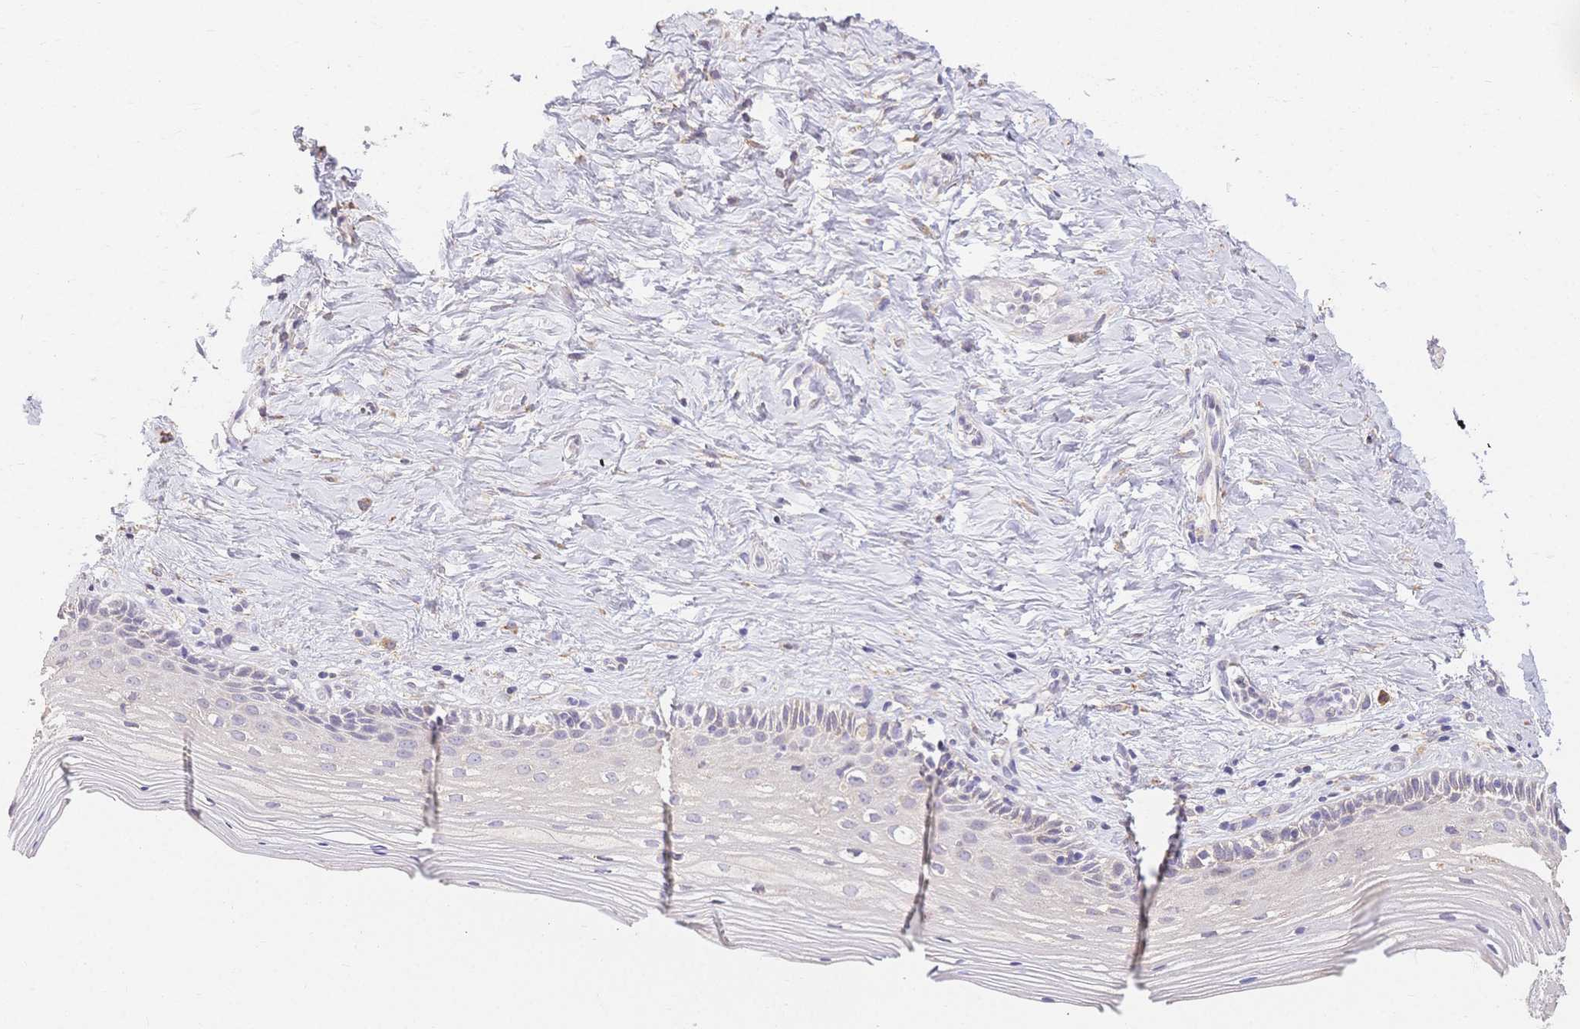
{"staining": {"intensity": "negative", "quantity": "none", "location": "none"}, "tissue": "vagina", "cell_type": "Squamous epithelial cells", "image_type": "normal", "snomed": [{"axis": "morphology", "description": "Normal tissue, NOS"}, {"axis": "topography", "description": "Vagina"}], "caption": "This is an immunohistochemistry (IHC) image of normal vagina. There is no expression in squamous epithelial cells.", "gene": "HS3ST5", "patient": {"sex": "female", "age": 45}}